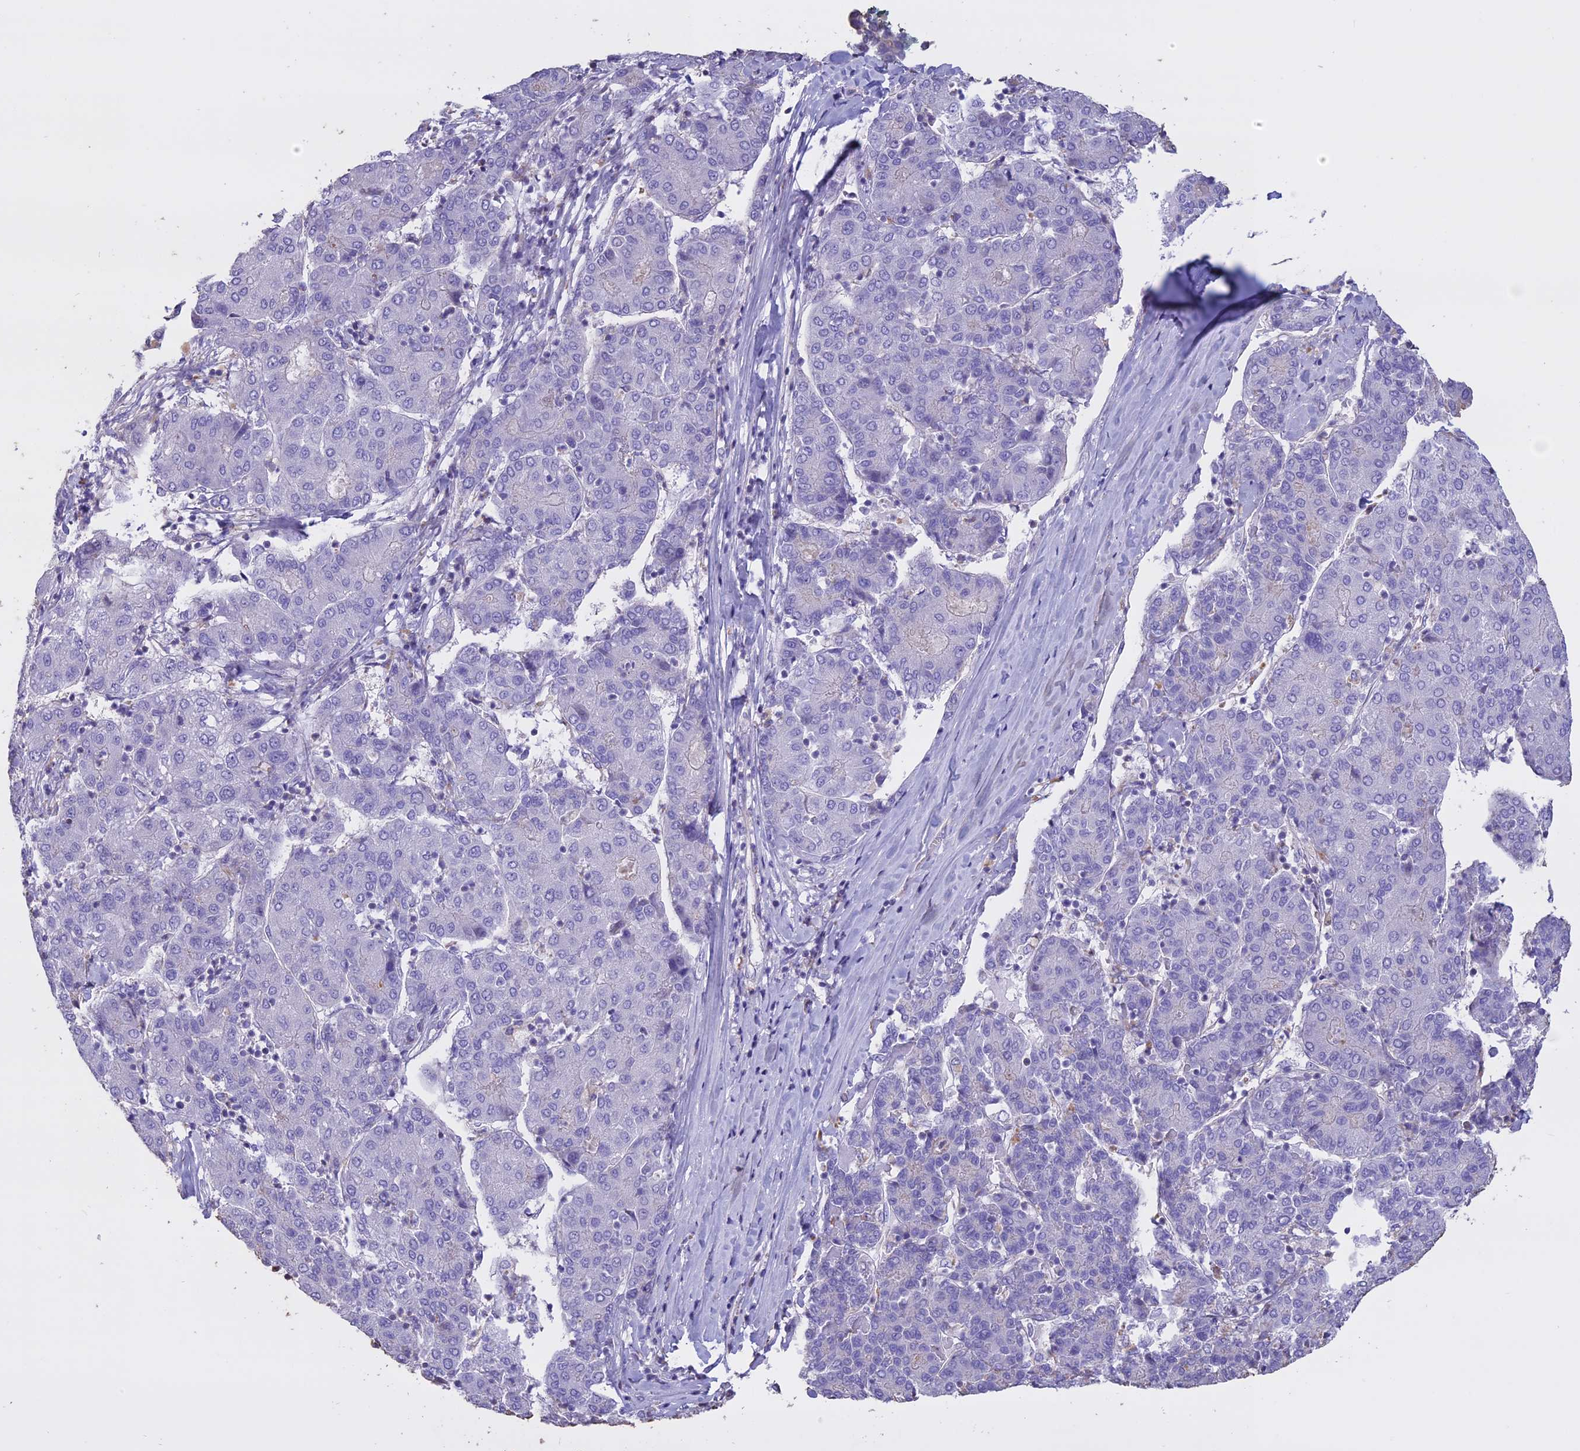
{"staining": {"intensity": "negative", "quantity": "none", "location": "none"}, "tissue": "liver cancer", "cell_type": "Tumor cells", "image_type": "cancer", "snomed": [{"axis": "morphology", "description": "Carcinoma, Hepatocellular, NOS"}, {"axis": "topography", "description": "Liver"}], "caption": "A high-resolution photomicrograph shows IHC staining of liver cancer, which displays no significant positivity in tumor cells.", "gene": "CCDC148", "patient": {"sex": "male", "age": 65}}